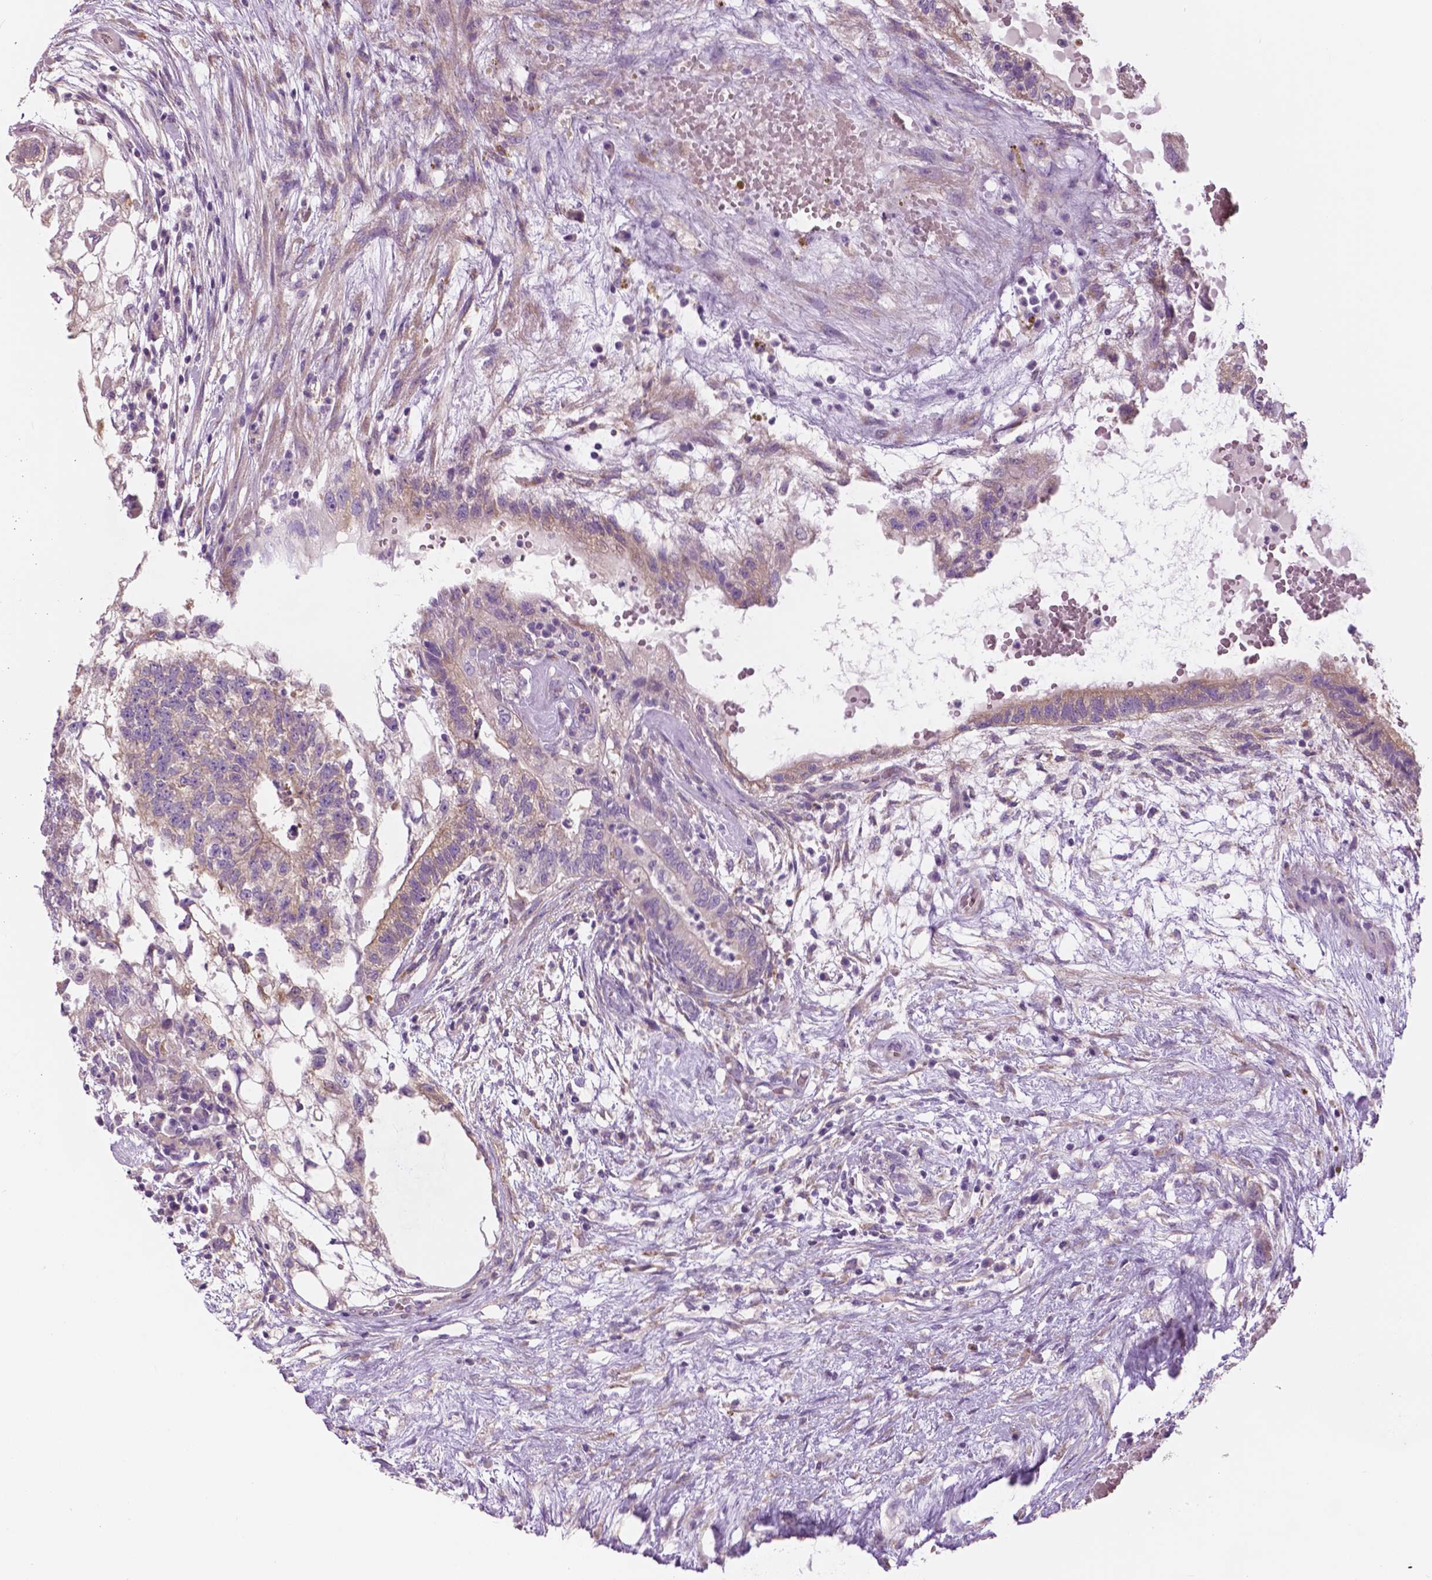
{"staining": {"intensity": "weak", "quantity": "25%-75%", "location": "cytoplasmic/membranous"}, "tissue": "testis cancer", "cell_type": "Tumor cells", "image_type": "cancer", "snomed": [{"axis": "morphology", "description": "Normal tissue, NOS"}, {"axis": "morphology", "description": "Carcinoma, Embryonal, NOS"}, {"axis": "topography", "description": "Testis"}], "caption": "Testis cancer (embryonal carcinoma) tissue shows weak cytoplasmic/membranous staining in approximately 25%-75% of tumor cells", "gene": "SERPINI1", "patient": {"sex": "male", "age": 32}}